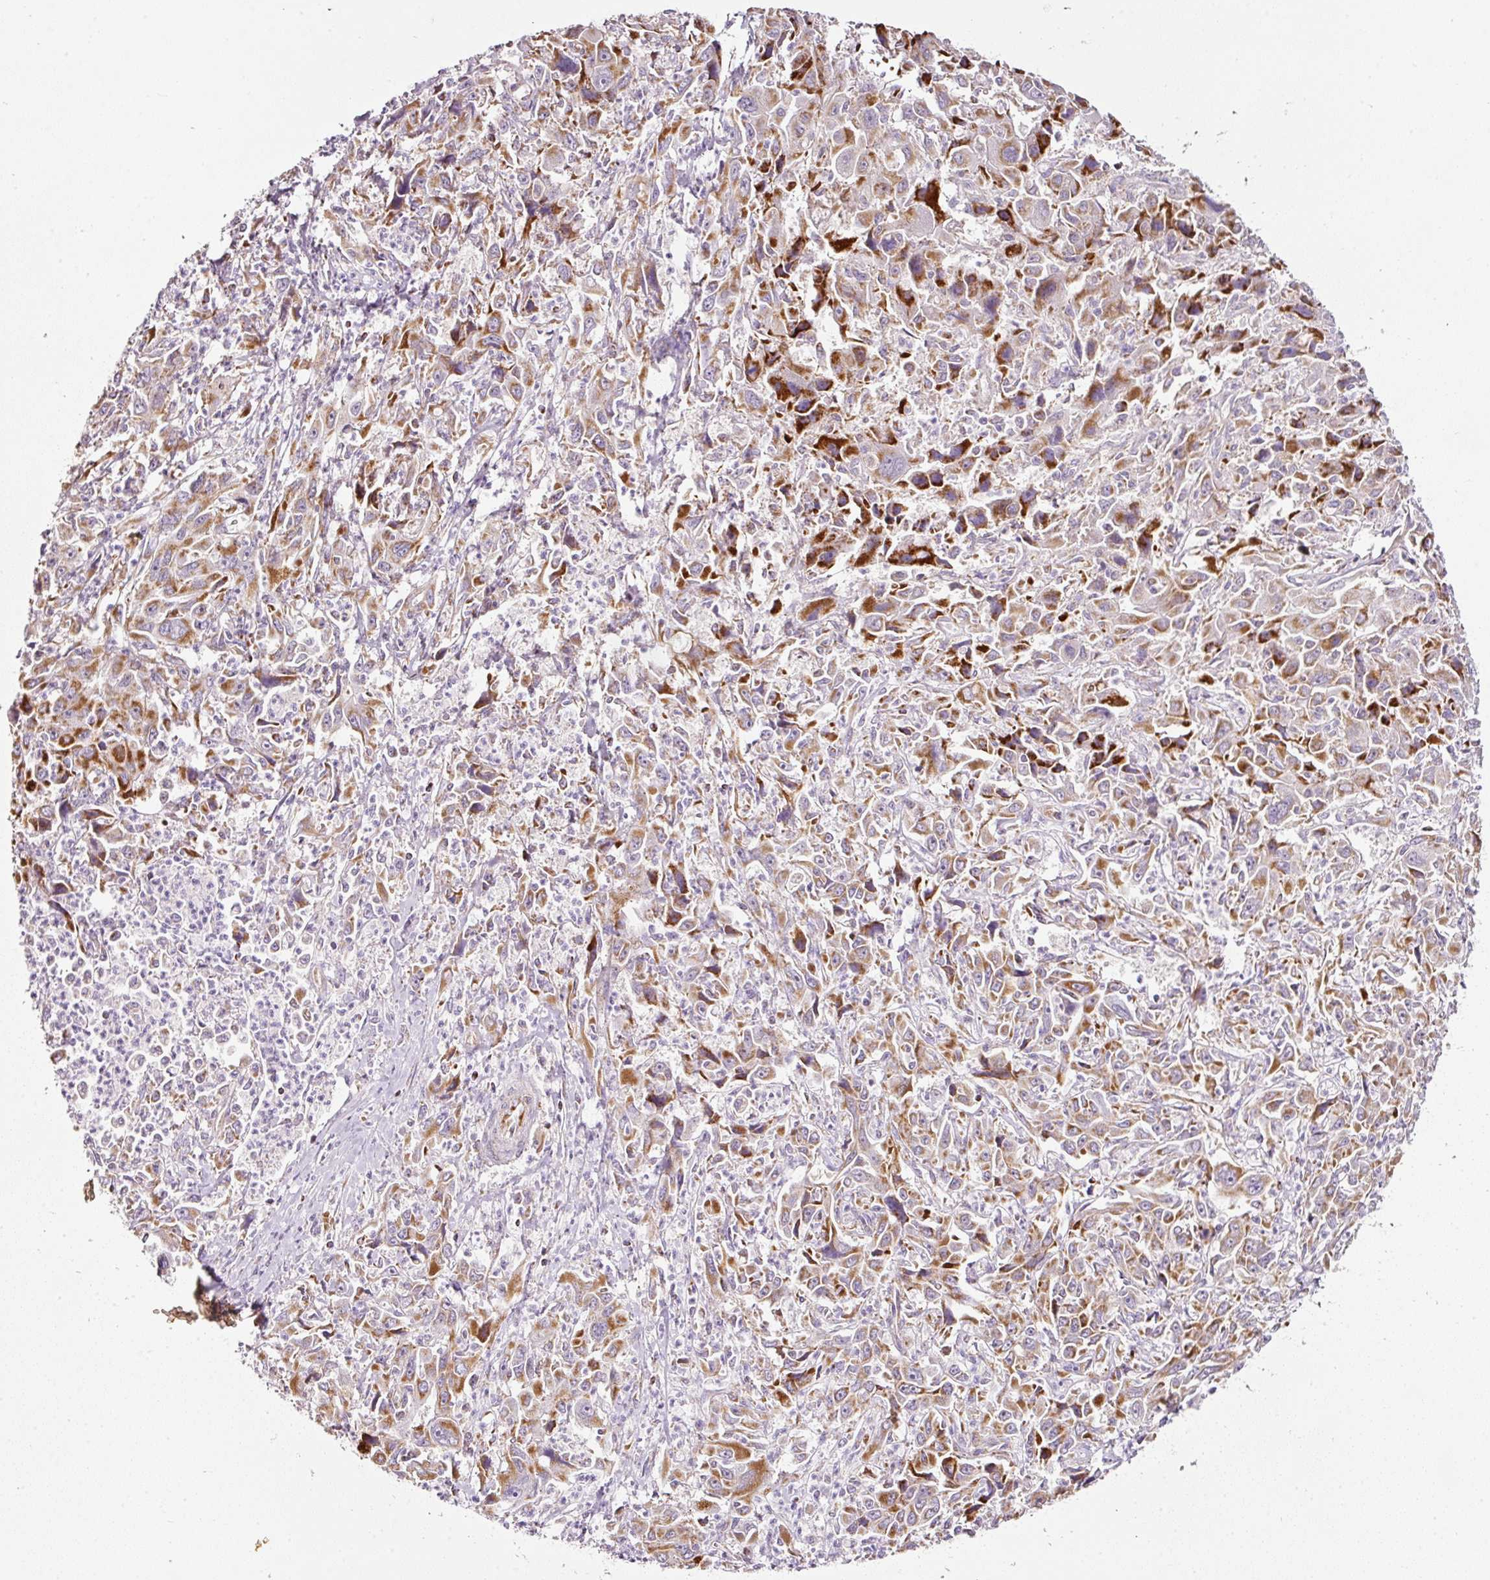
{"staining": {"intensity": "moderate", "quantity": ">75%", "location": "cytoplasmic/membranous"}, "tissue": "liver cancer", "cell_type": "Tumor cells", "image_type": "cancer", "snomed": [{"axis": "morphology", "description": "Carcinoma, Hepatocellular, NOS"}, {"axis": "topography", "description": "Liver"}], "caption": "Tumor cells reveal medium levels of moderate cytoplasmic/membranous positivity in about >75% of cells in human liver cancer (hepatocellular carcinoma). The staining is performed using DAB brown chromogen to label protein expression. The nuclei are counter-stained blue using hematoxylin.", "gene": "SDHA", "patient": {"sex": "male", "age": 63}}